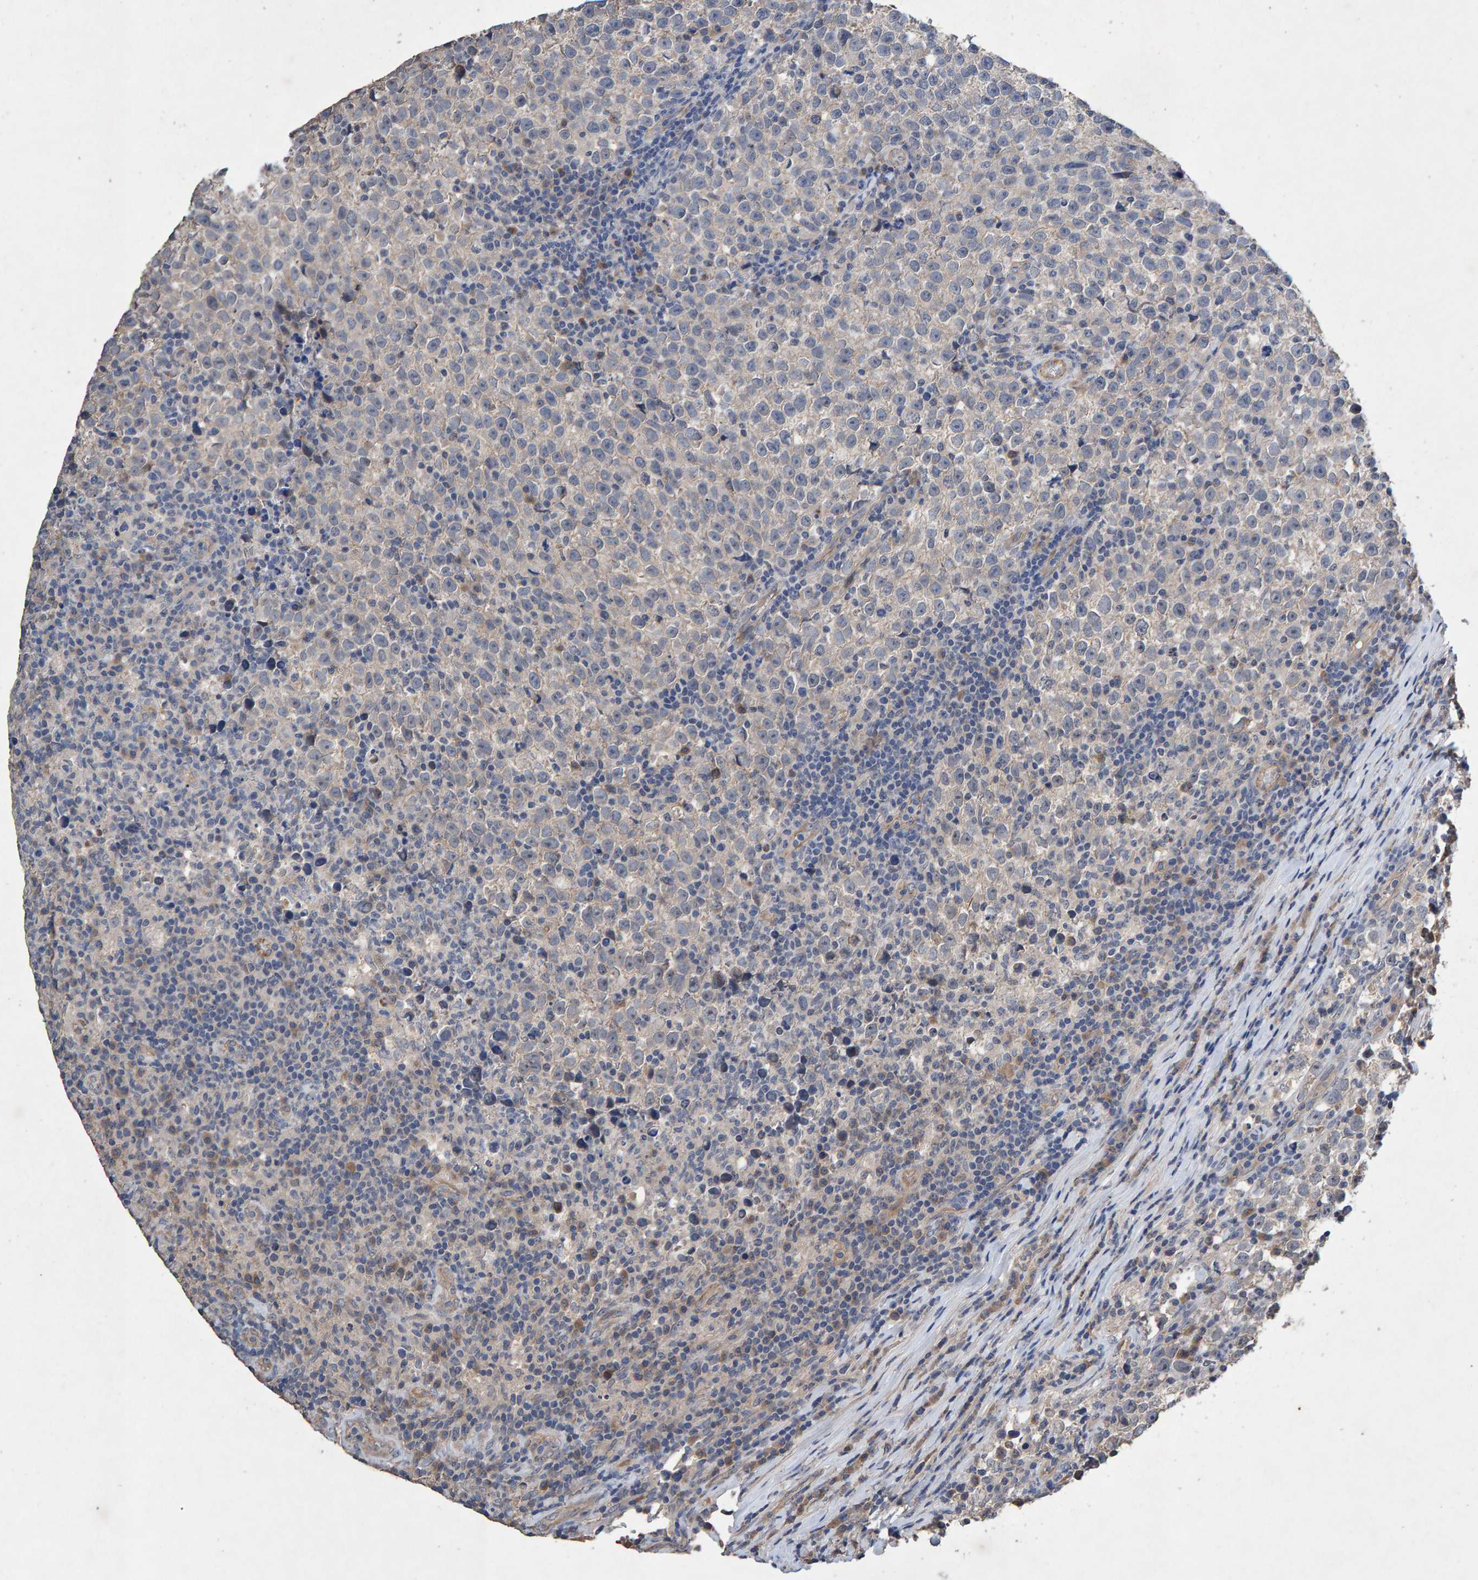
{"staining": {"intensity": "negative", "quantity": "none", "location": "none"}, "tissue": "testis cancer", "cell_type": "Tumor cells", "image_type": "cancer", "snomed": [{"axis": "morphology", "description": "Normal tissue, NOS"}, {"axis": "morphology", "description": "Seminoma, NOS"}, {"axis": "topography", "description": "Testis"}], "caption": "Tumor cells show no significant protein expression in testis cancer.", "gene": "EFR3A", "patient": {"sex": "male", "age": 43}}